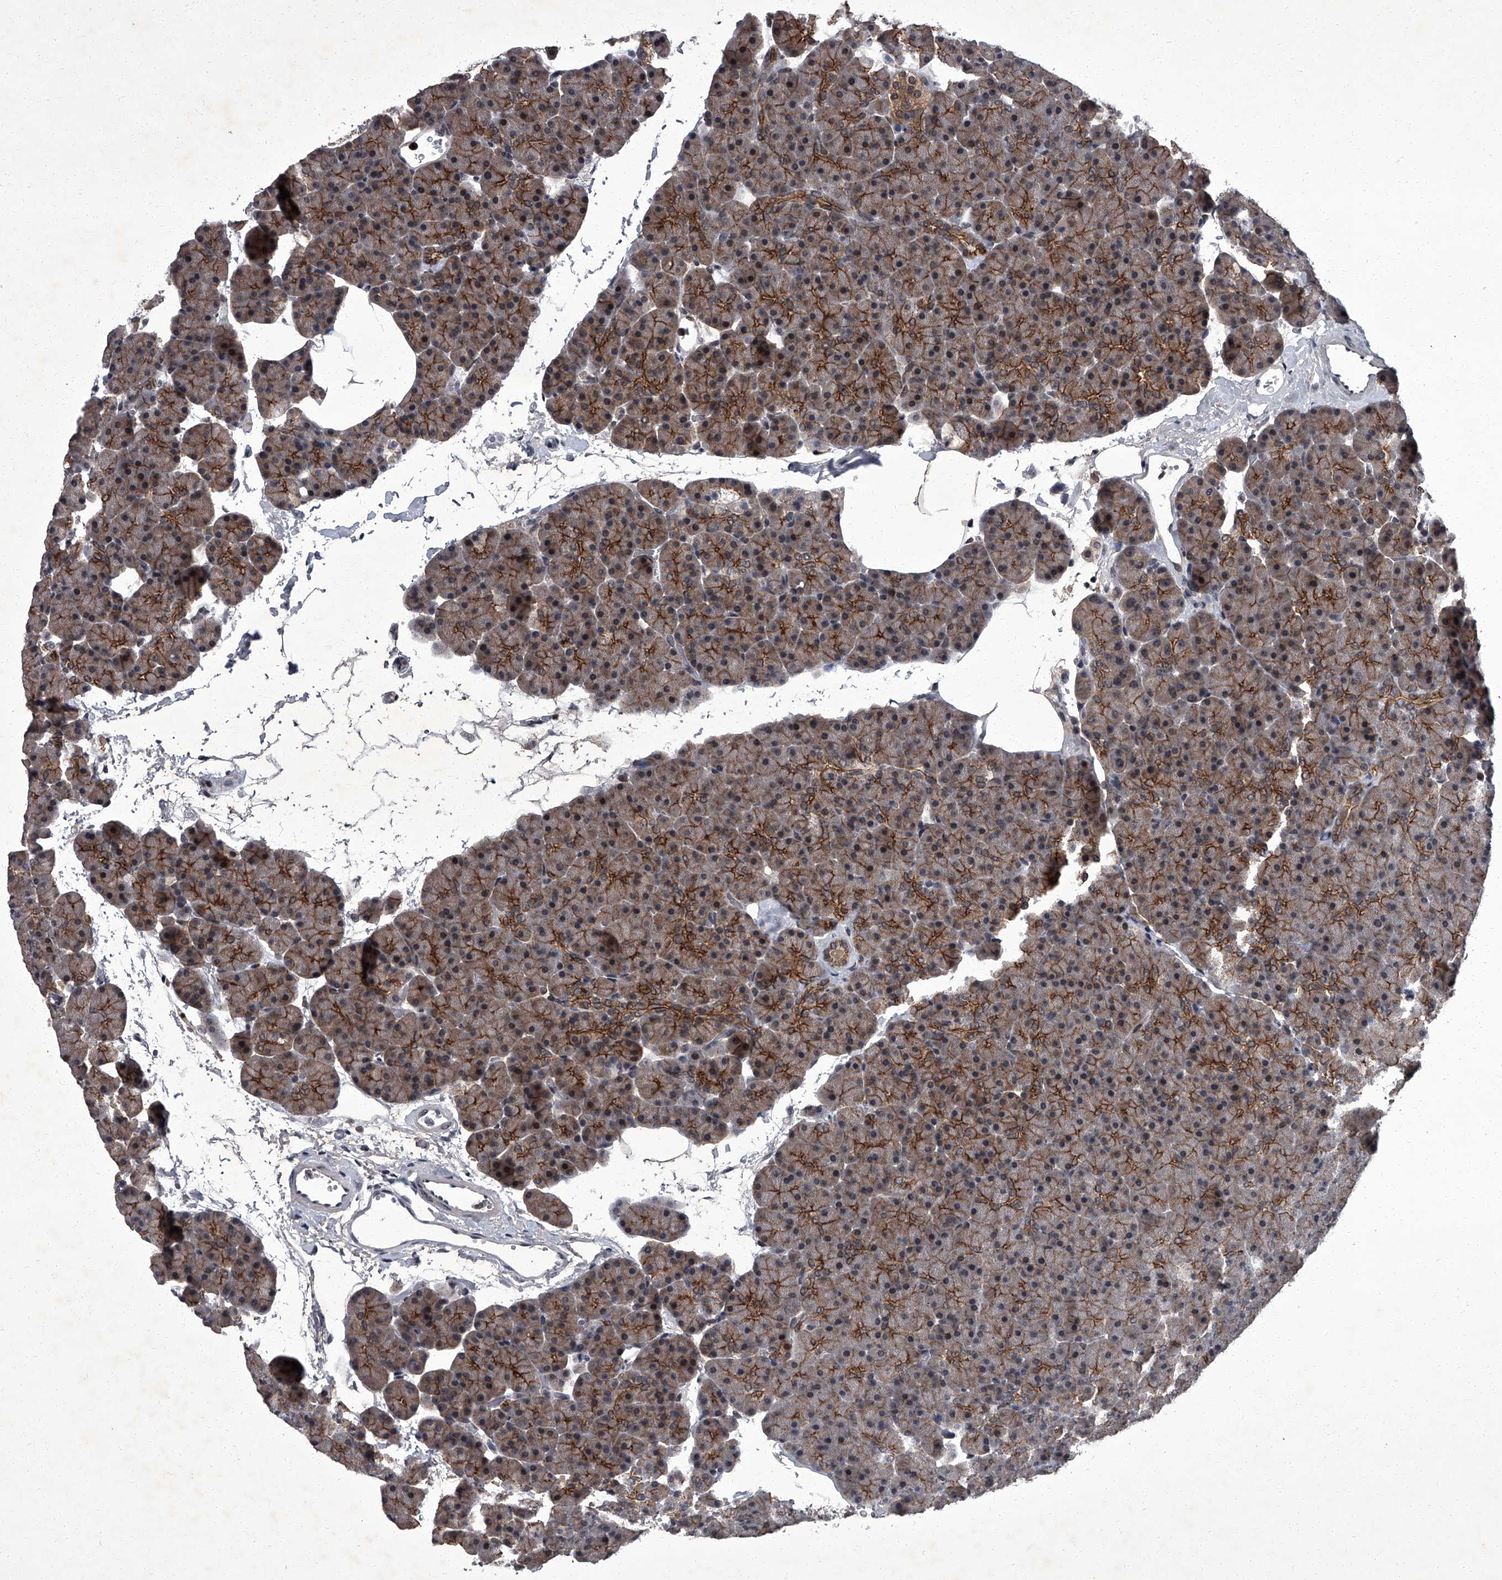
{"staining": {"intensity": "moderate", "quantity": "25%-75%", "location": "cytoplasmic/membranous"}, "tissue": "pancreas", "cell_type": "Exocrine glandular cells", "image_type": "normal", "snomed": [{"axis": "morphology", "description": "Normal tissue, NOS"}, {"axis": "morphology", "description": "Carcinoid, malignant, NOS"}, {"axis": "topography", "description": "Pancreas"}], "caption": "Approximately 25%-75% of exocrine glandular cells in benign human pancreas exhibit moderate cytoplasmic/membranous protein positivity as visualized by brown immunohistochemical staining.", "gene": "ZNF518B", "patient": {"sex": "female", "age": 35}}